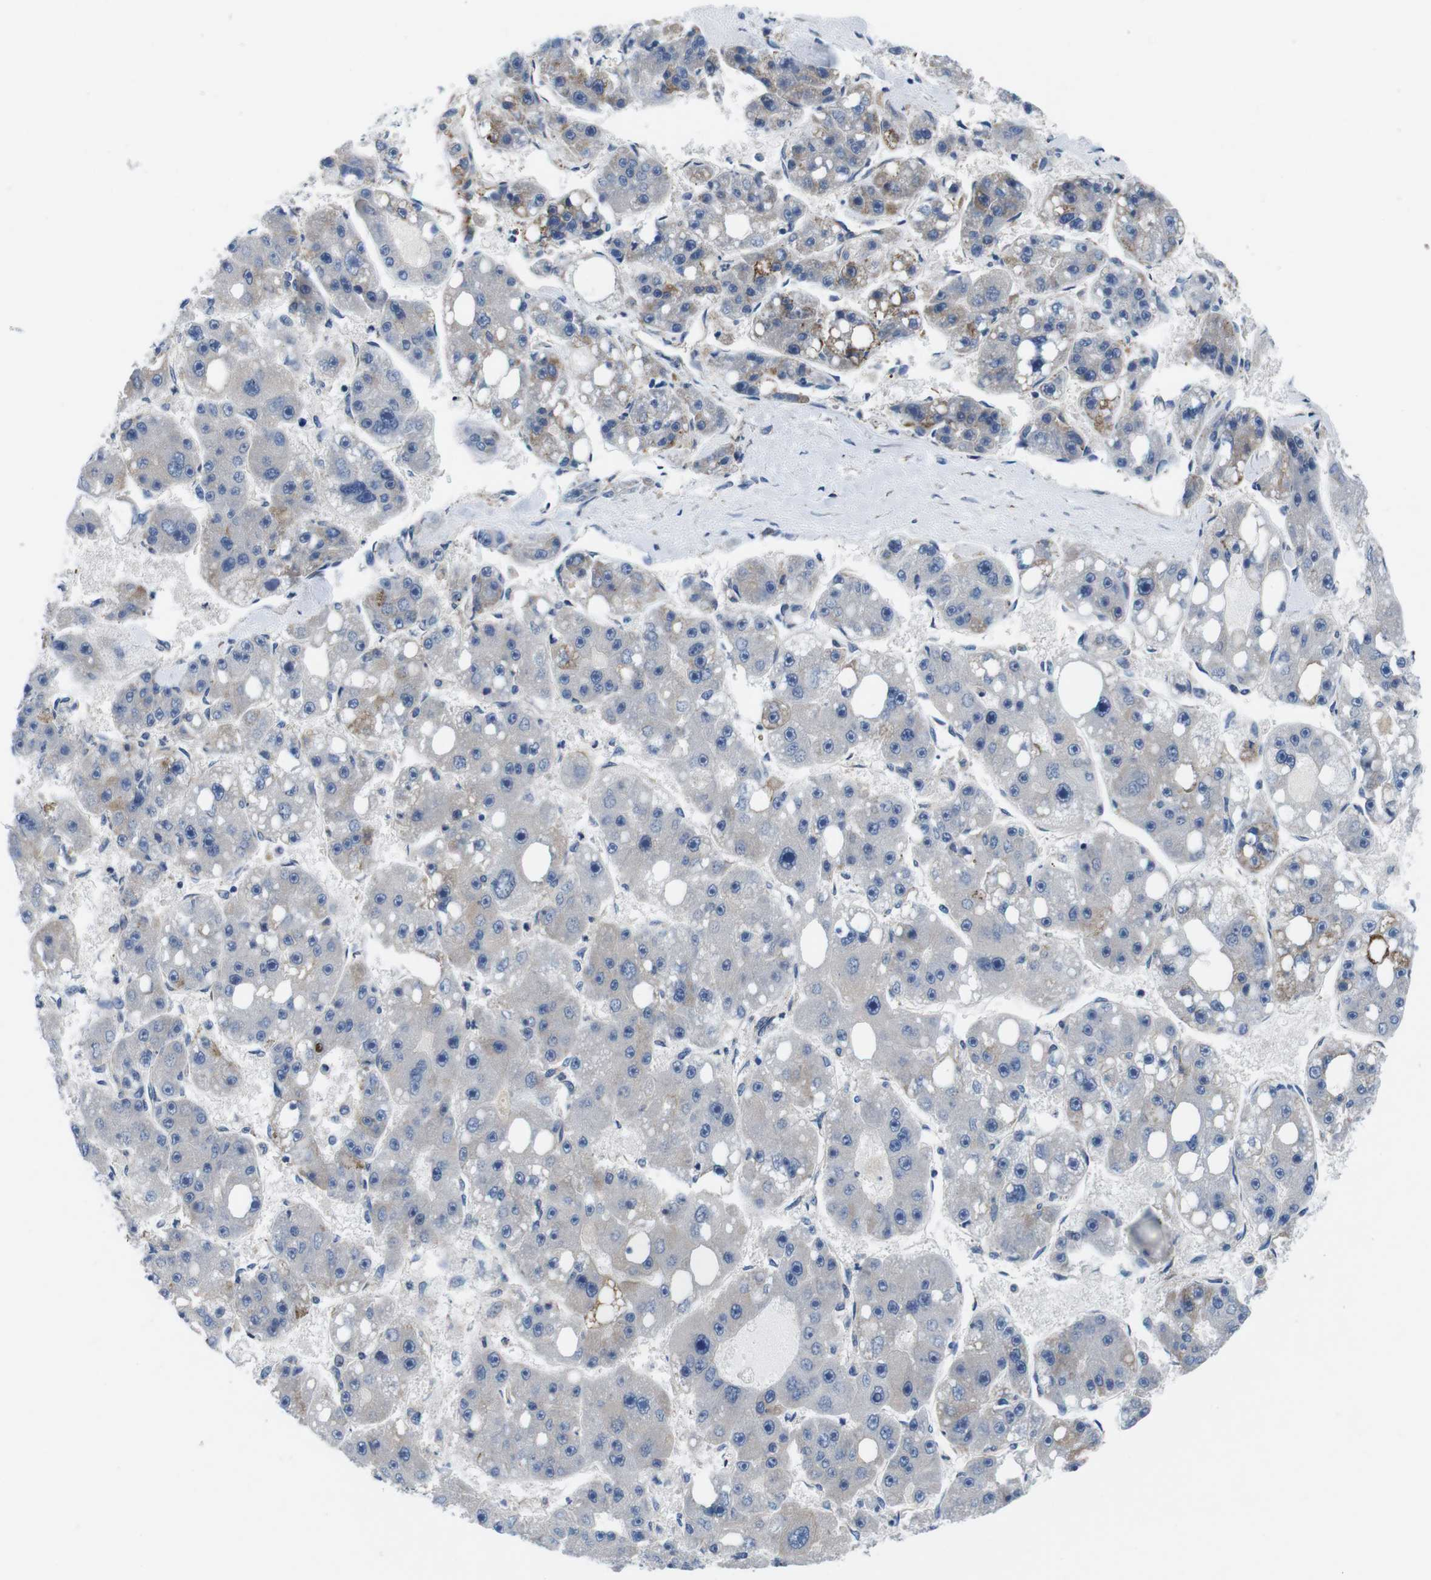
{"staining": {"intensity": "moderate", "quantity": "<25%", "location": "cytoplasmic/membranous"}, "tissue": "liver cancer", "cell_type": "Tumor cells", "image_type": "cancer", "snomed": [{"axis": "morphology", "description": "Carcinoma, Hepatocellular, NOS"}, {"axis": "topography", "description": "Liver"}], "caption": "Immunohistochemistry photomicrograph of human liver cancer stained for a protein (brown), which shows low levels of moderate cytoplasmic/membranous positivity in about <25% of tumor cells.", "gene": "JAK1", "patient": {"sex": "female", "age": 61}}